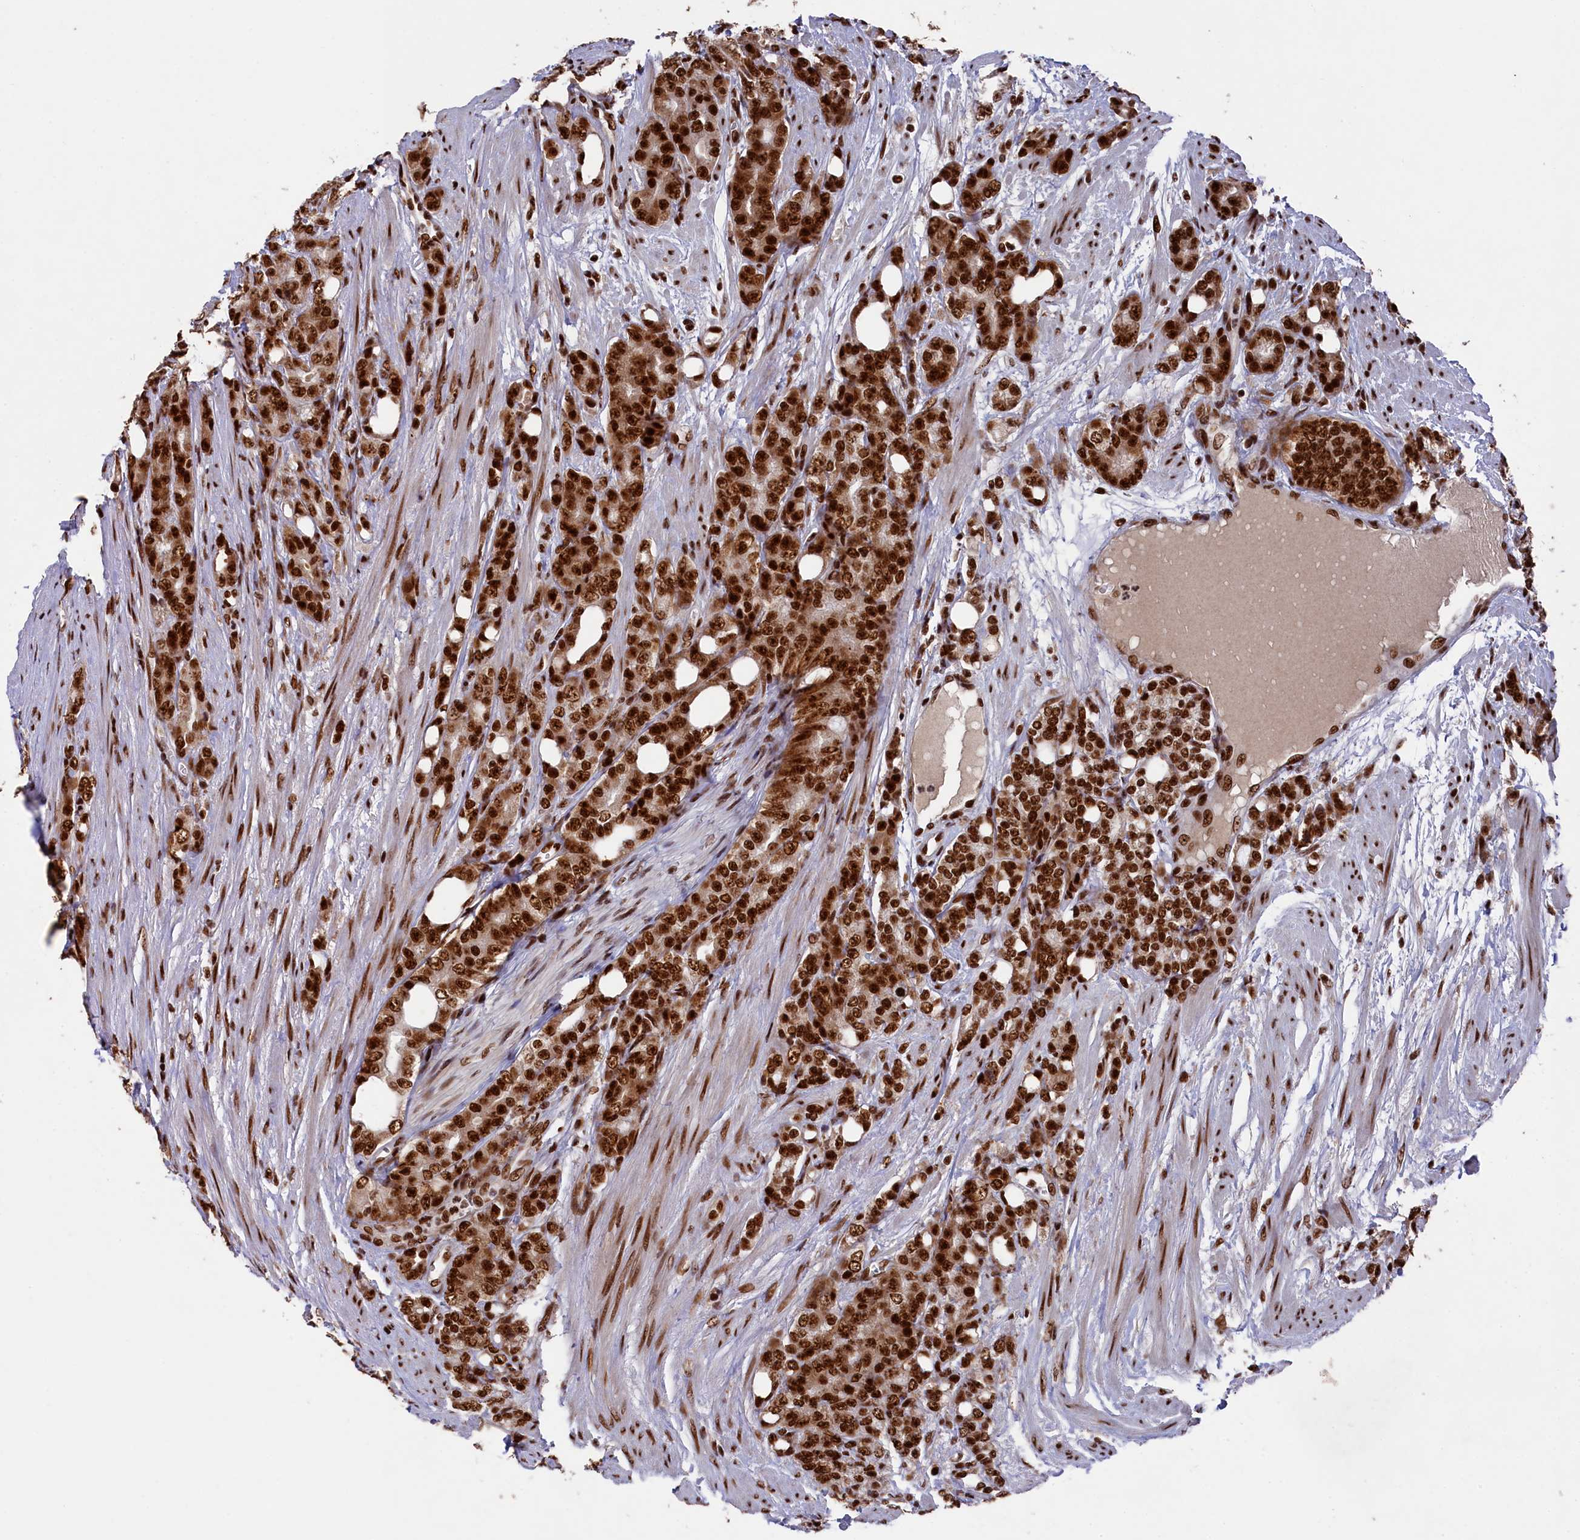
{"staining": {"intensity": "strong", "quantity": ">75%", "location": "nuclear"}, "tissue": "prostate cancer", "cell_type": "Tumor cells", "image_type": "cancer", "snomed": [{"axis": "morphology", "description": "Adenocarcinoma, High grade"}, {"axis": "topography", "description": "Prostate"}], "caption": "Immunohistochemistry (DAB (3,3'-diaminobenzidine)) staining of prostate cancer displays strong nuclear protein positivity in approximately >75% of tumor cells. (DAB = brown stain, brightfield microscopy at high magnification).", "gene": "PRPF31", "patient": {"sex": "male", "age": 62}}